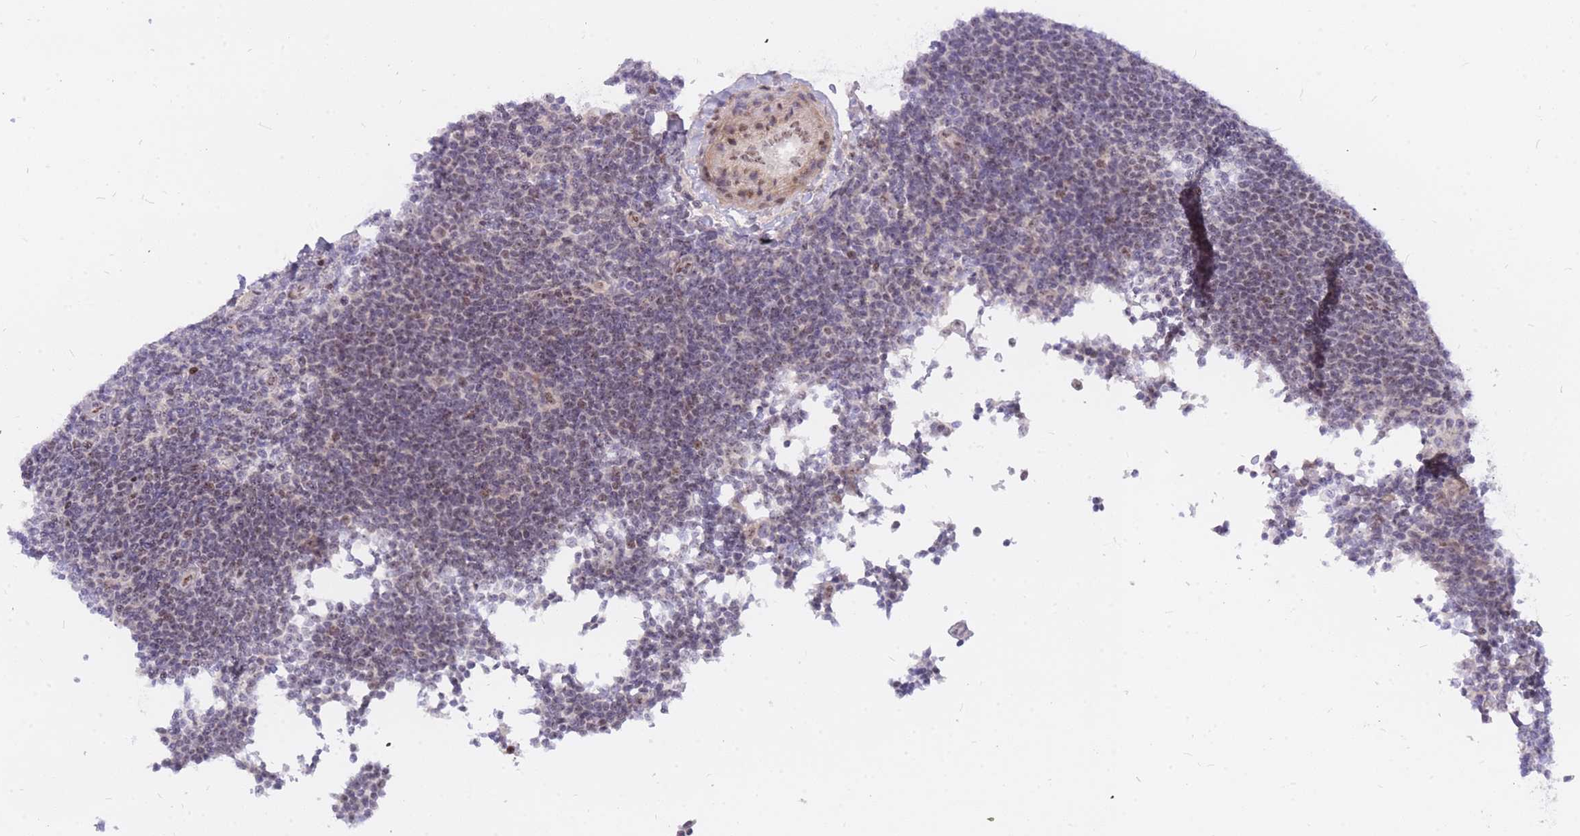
{"staining": {"intensity": "weak", "quantity": "25%-75%", "location": "nuclear"}, "tissue": "lymphoma", "cell_type": "Tumor cells", "image_type": "cancer", "snomed": [{"axis": "morphology", "description": "Hodgkin's disease, NOS"}, {"axis": "topography", "description": "Lymph node"}], "caption": "The photomicrograph displays staining of Hodgkin's disease, revealing weak nuclear protein positivity (brown color) within tumor cells.", "gene": "TLE2", "patient": {"sex": "female", "age": 57}}